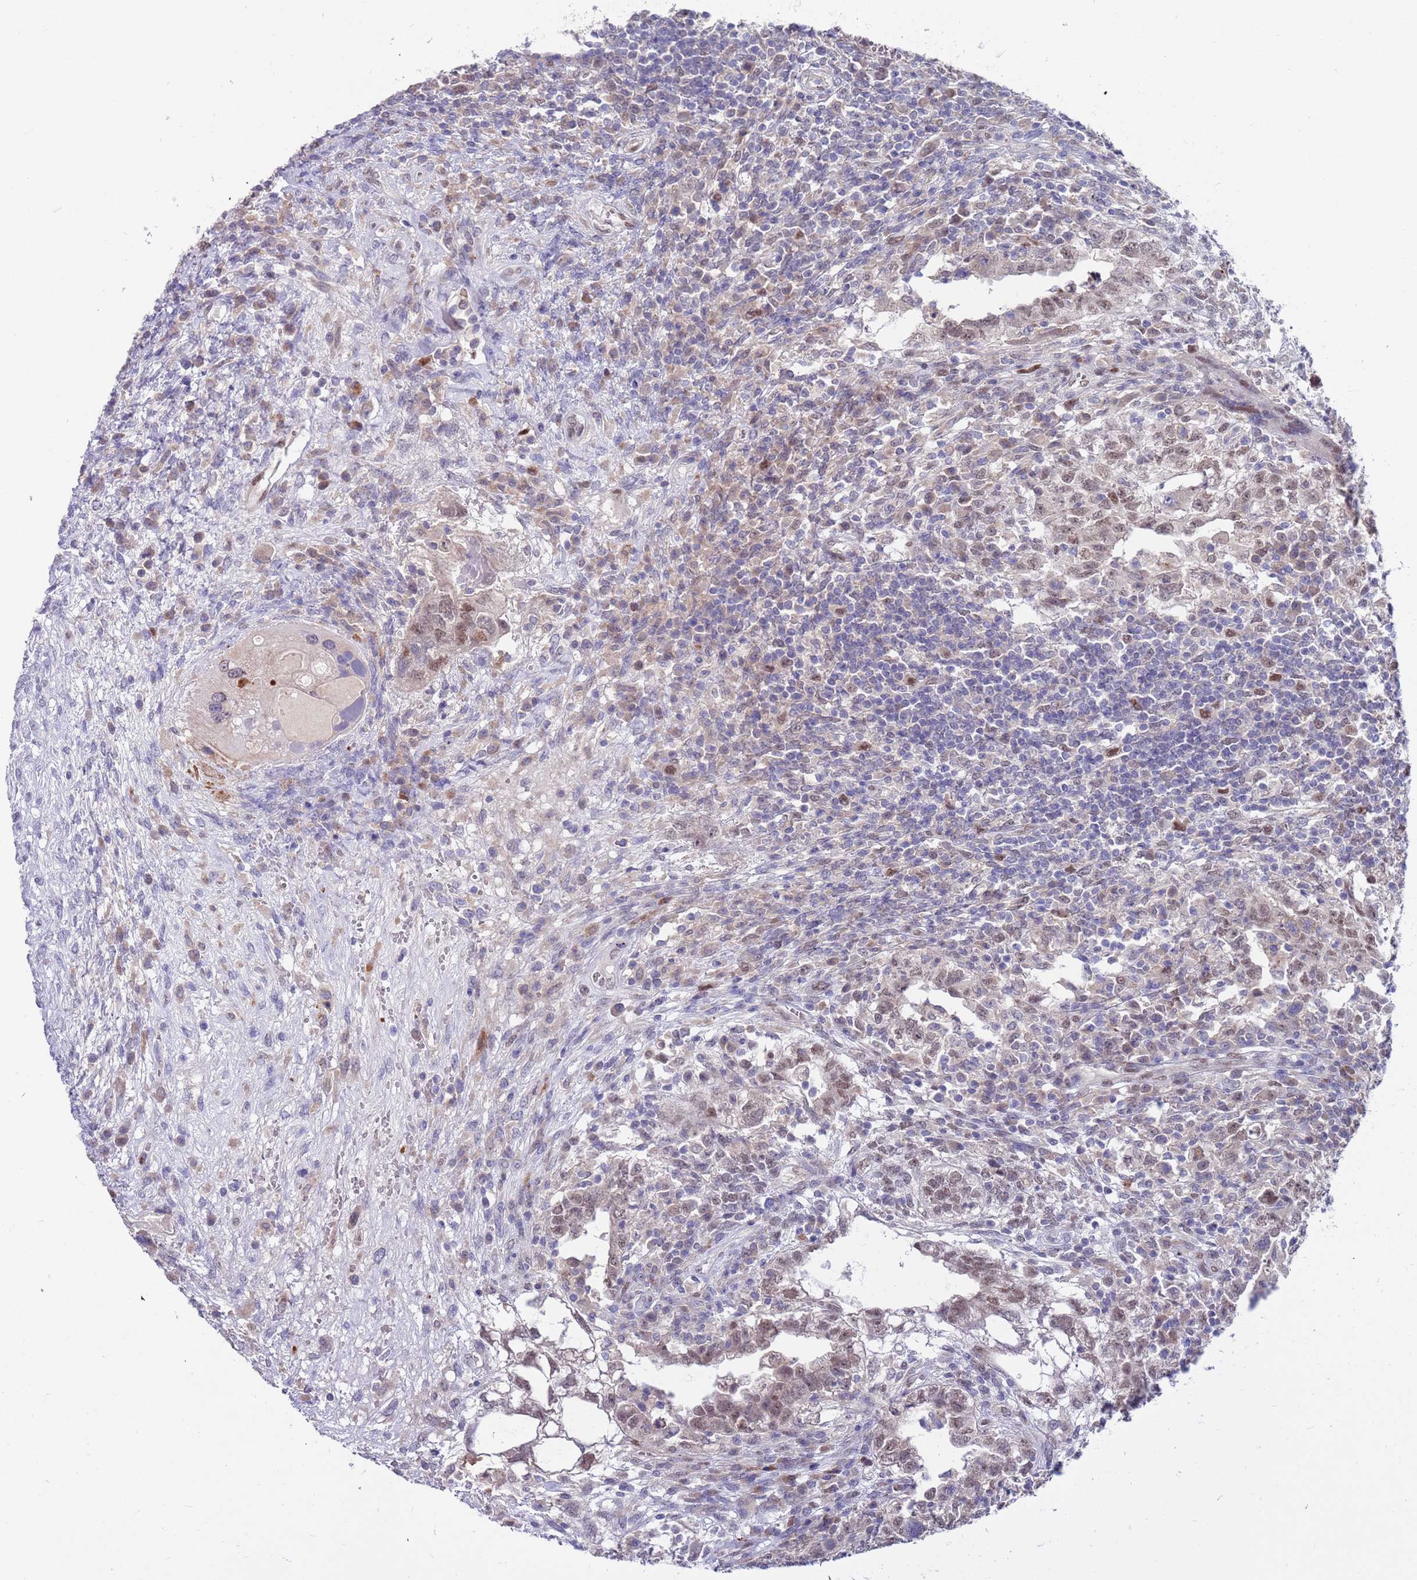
{"staining": {"intensity": "moderate", "quantity": ">75%", "location": "nuclear"}, "tissue": "testis cancer", "cell_type": "Tumor cells", "image_type": "cancer", "snomed": [{"axis": "morphology", "description": "Carcinoma, Embryonal, NOS"}, {"axis": "topography", "description": "Testis"}], "caption": "An image showing moderate nuclear positivity in about >75% of tumor cells in testis cancer (embryonal carcinoma), as visualized by brown immunohistochemical staining.", "gene": "FBXO27", "patient": {"sex": "male", "age": 26}}